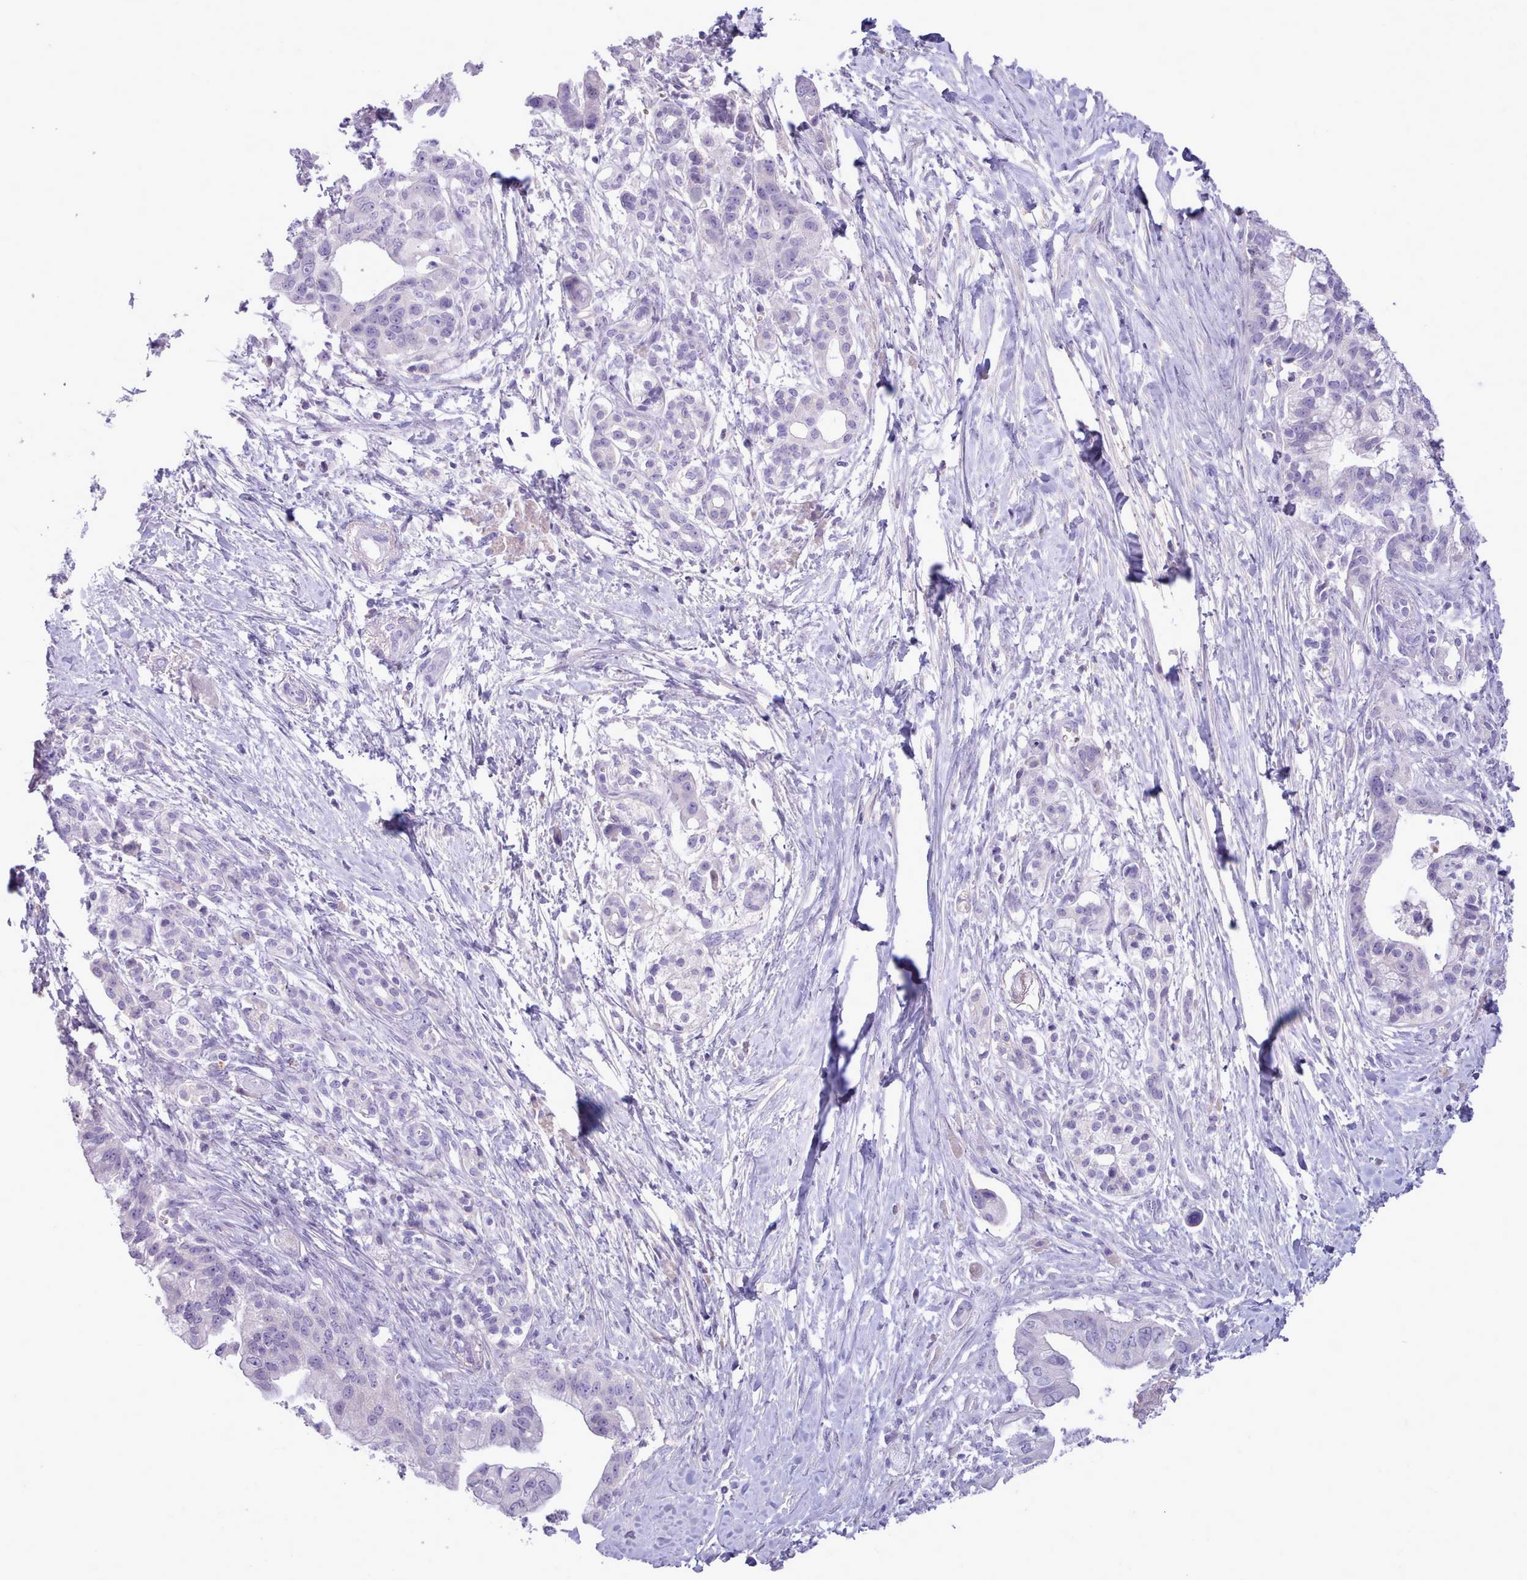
{"staining": {"intensity": "negative", "quantity": "none", "location": "none"}, "tissue": "pancreatic cancer", "cell_type": "Tumor cells", "image_type": "cancer", "snomed": [{"axis": "morphology", "description": "Adenocarcinoma, NOS"}, {"axis": "topography", "description": "Pancreas"}], "caption": "An image of pancreatic cancer stained for a protein displays no brown staining in tumor cells.", "gene": "CYP2A13", "patient": {"sex": "male", "age": 68}}